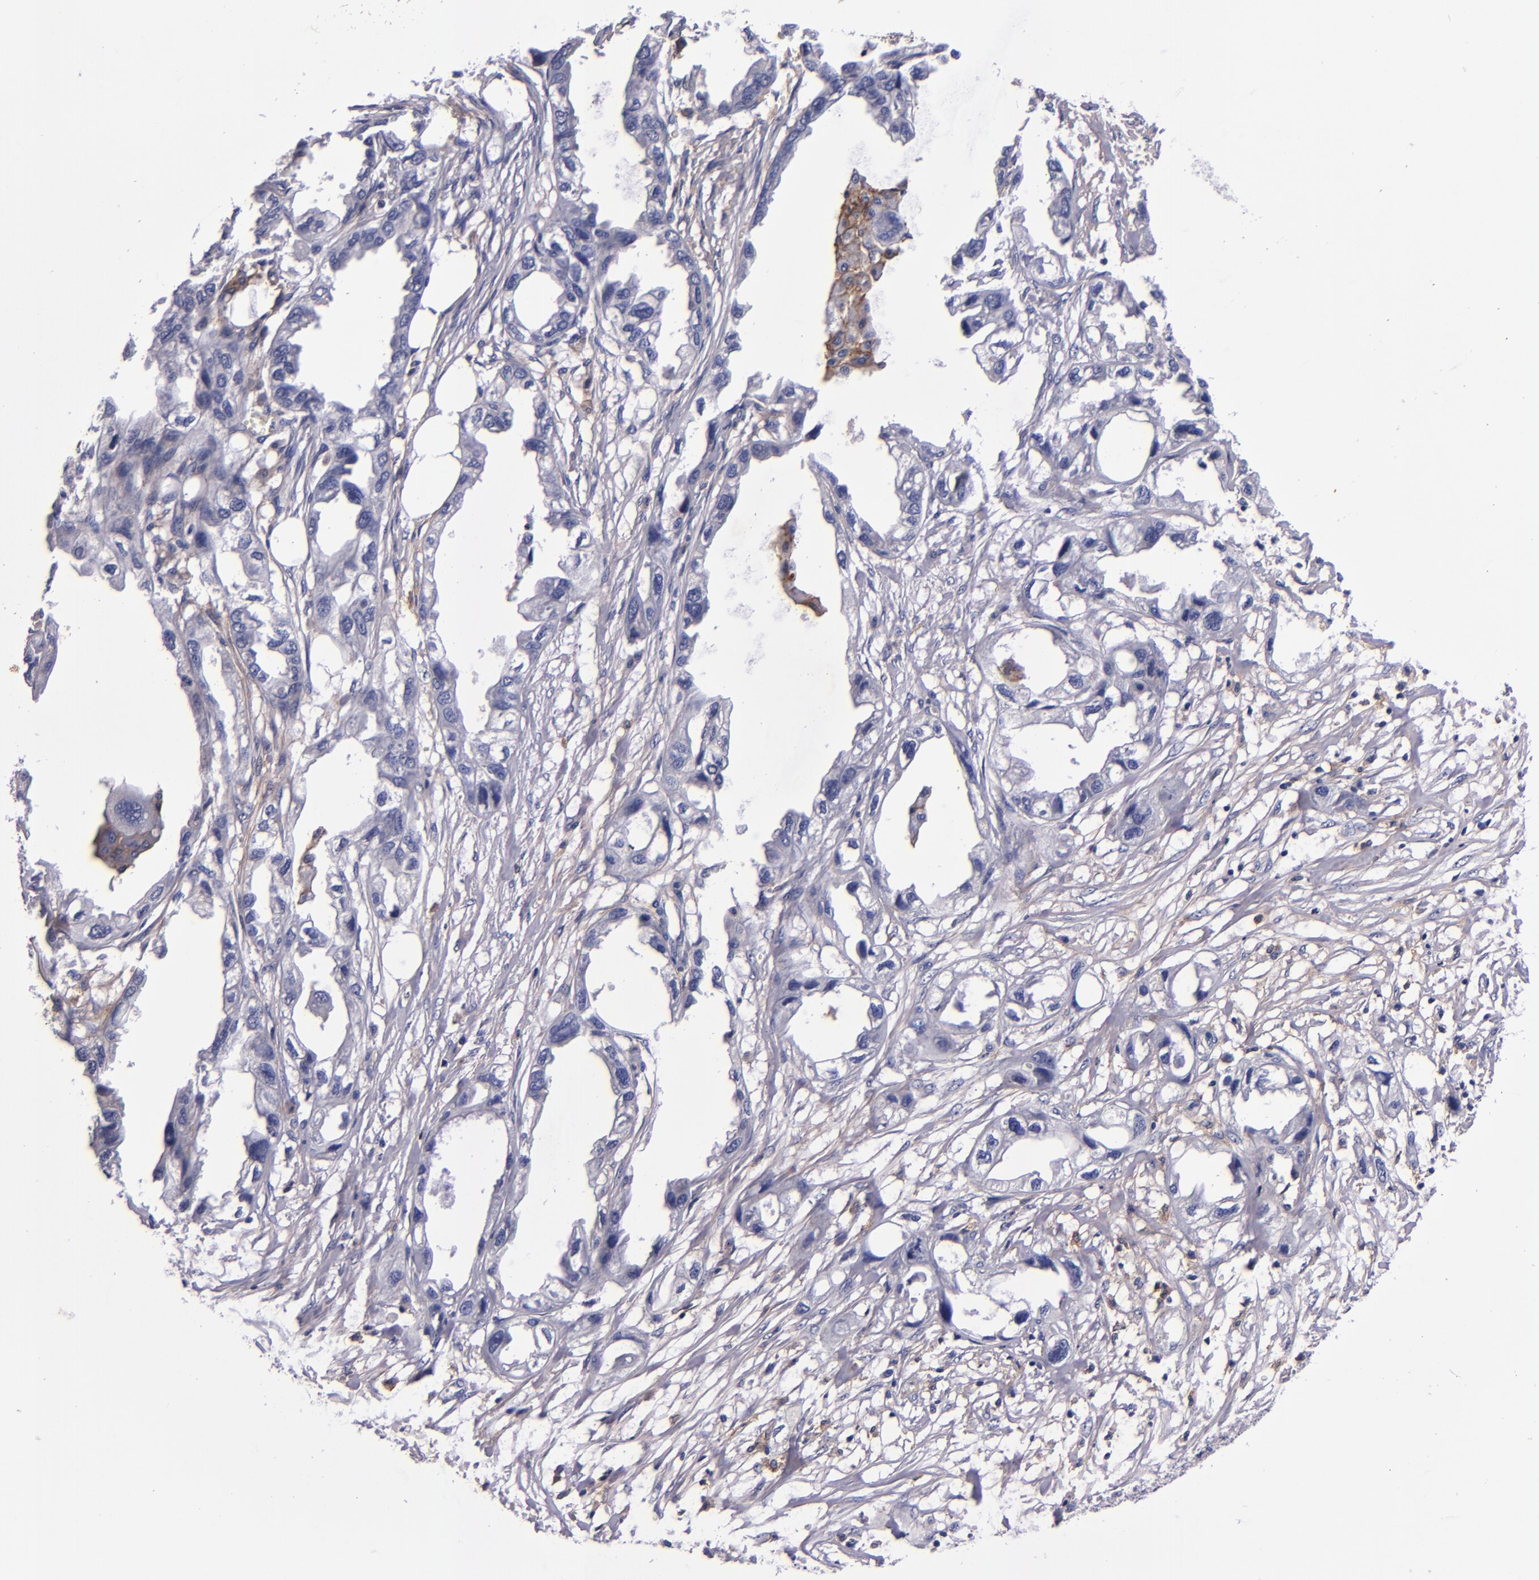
{"staining": {"intensity": "negative", "quantity": "none", "location": "none"}, "tissue": "endometrial cancer", "cell_type": "Tumor cells", "image_type": "cancer", "snomed": [{"axis": "morphology", "description": "Adenocarcinoma, NOS"}, {"axis": "topography", "description": "Endometrium"}], "caption": "Immunohistochemistry image of human adenocarcinoma (endometrial) stained for a protein (brown), which shows no staining in tumor cells. (Stains: DAB immunohistochemistry with hematoxylin counter stain, Microscopy: brightfield microscopy at high magnification).", "gene": "SIRPA", "patient": {"sex": "female", "age": 67}}